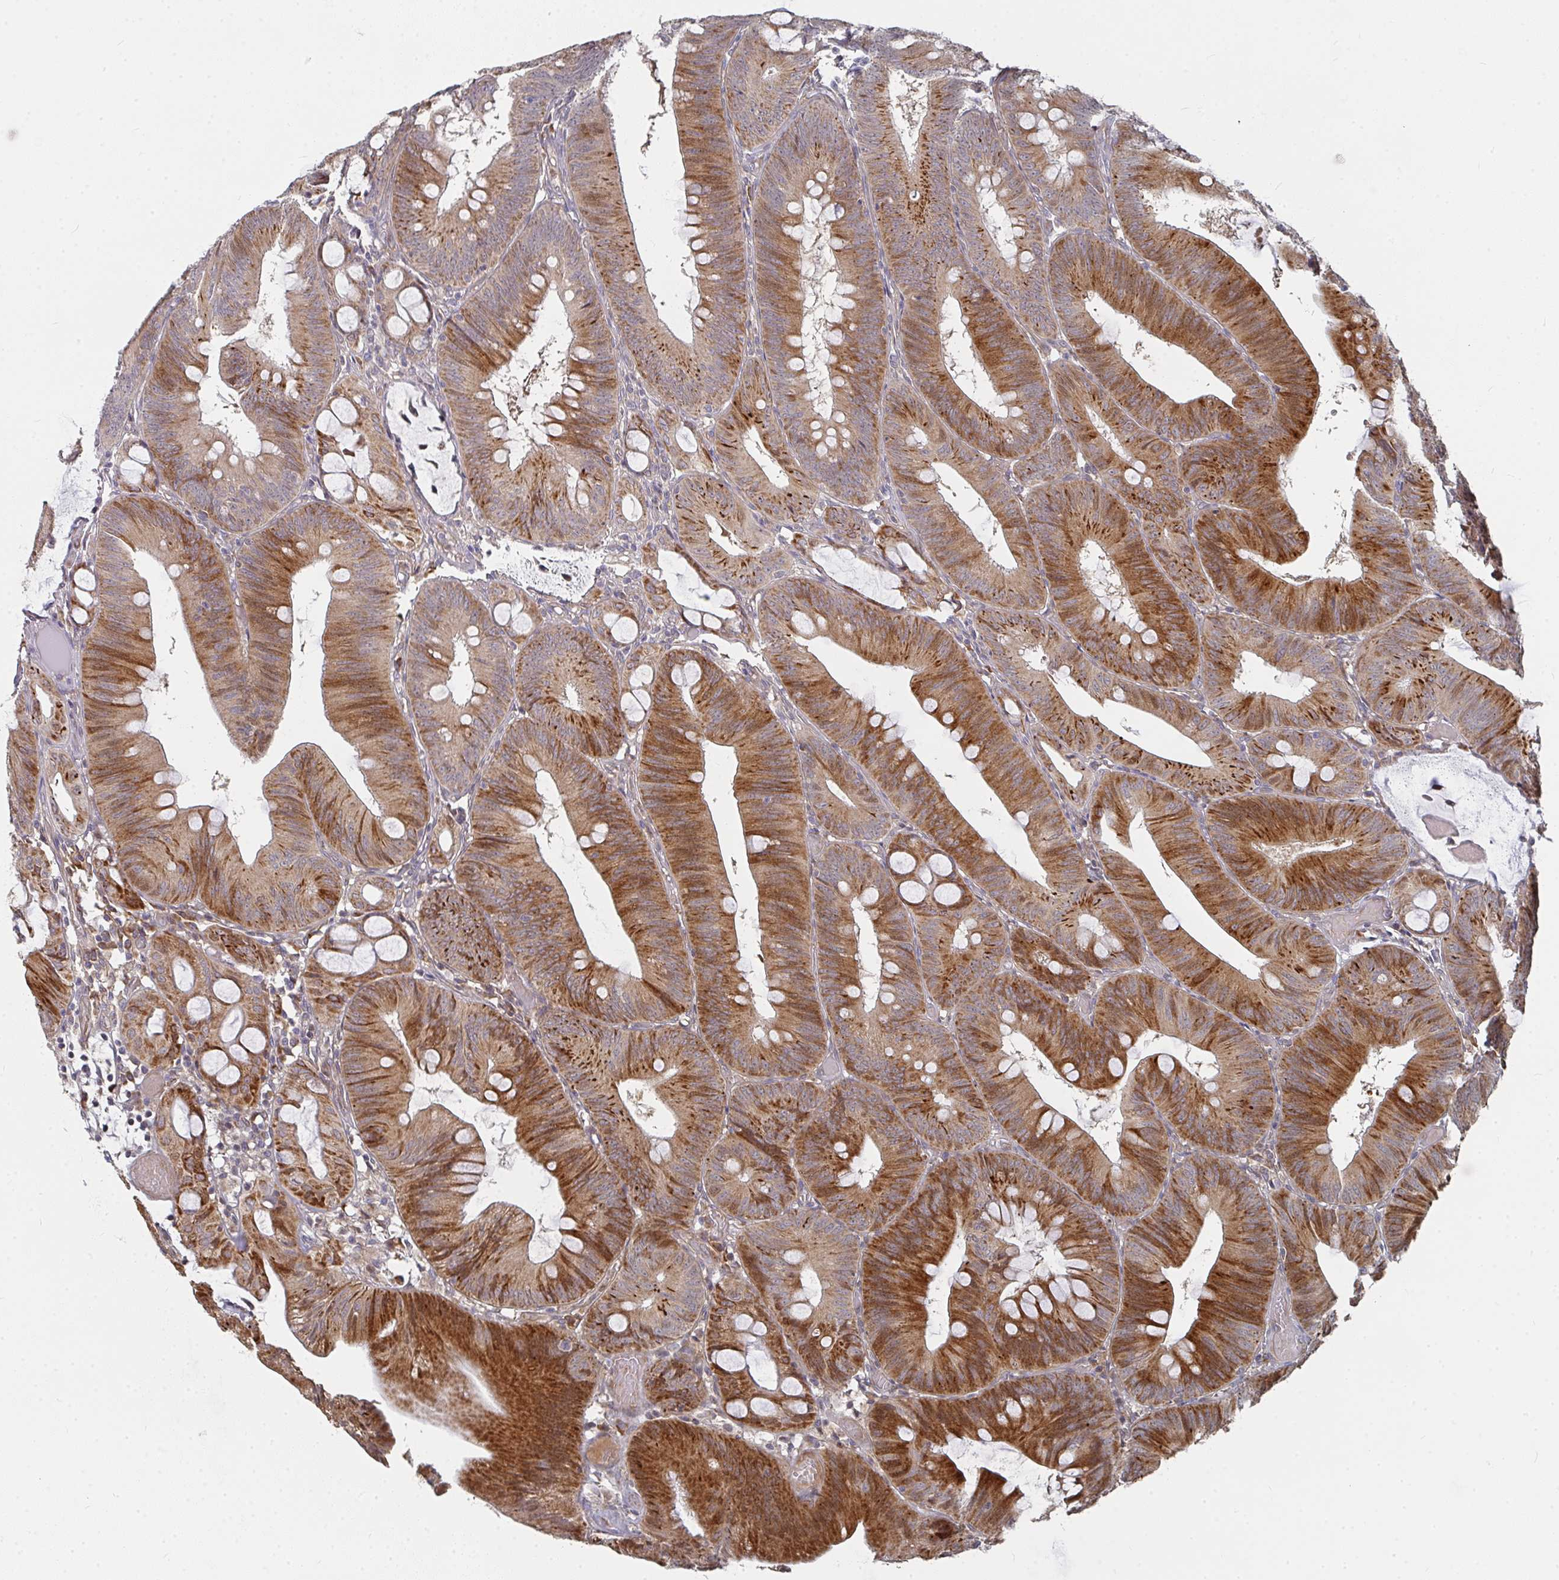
{"staining": {"intensity": "strong", "quantity": ">75%", "location": "cytoplasmic/membranous"}, "tissue": "colorectal cancer", "cell_type": "Tumor cells", "image_type": "cancer", "snomed": [{"axis": "morphology", "description": "Adenocarcinoma, NOS"}, {"axis": "topography", "description": "Colon"}], "caption": "A micrograph of human colorectal cancer (adenocarcinoma) stained for a protein demonstrates strong cytoplasmic/membranous brown staining in tumor cells.", "gene": "RHEBL1", "patient": {"sex": "male", "age": 84}}